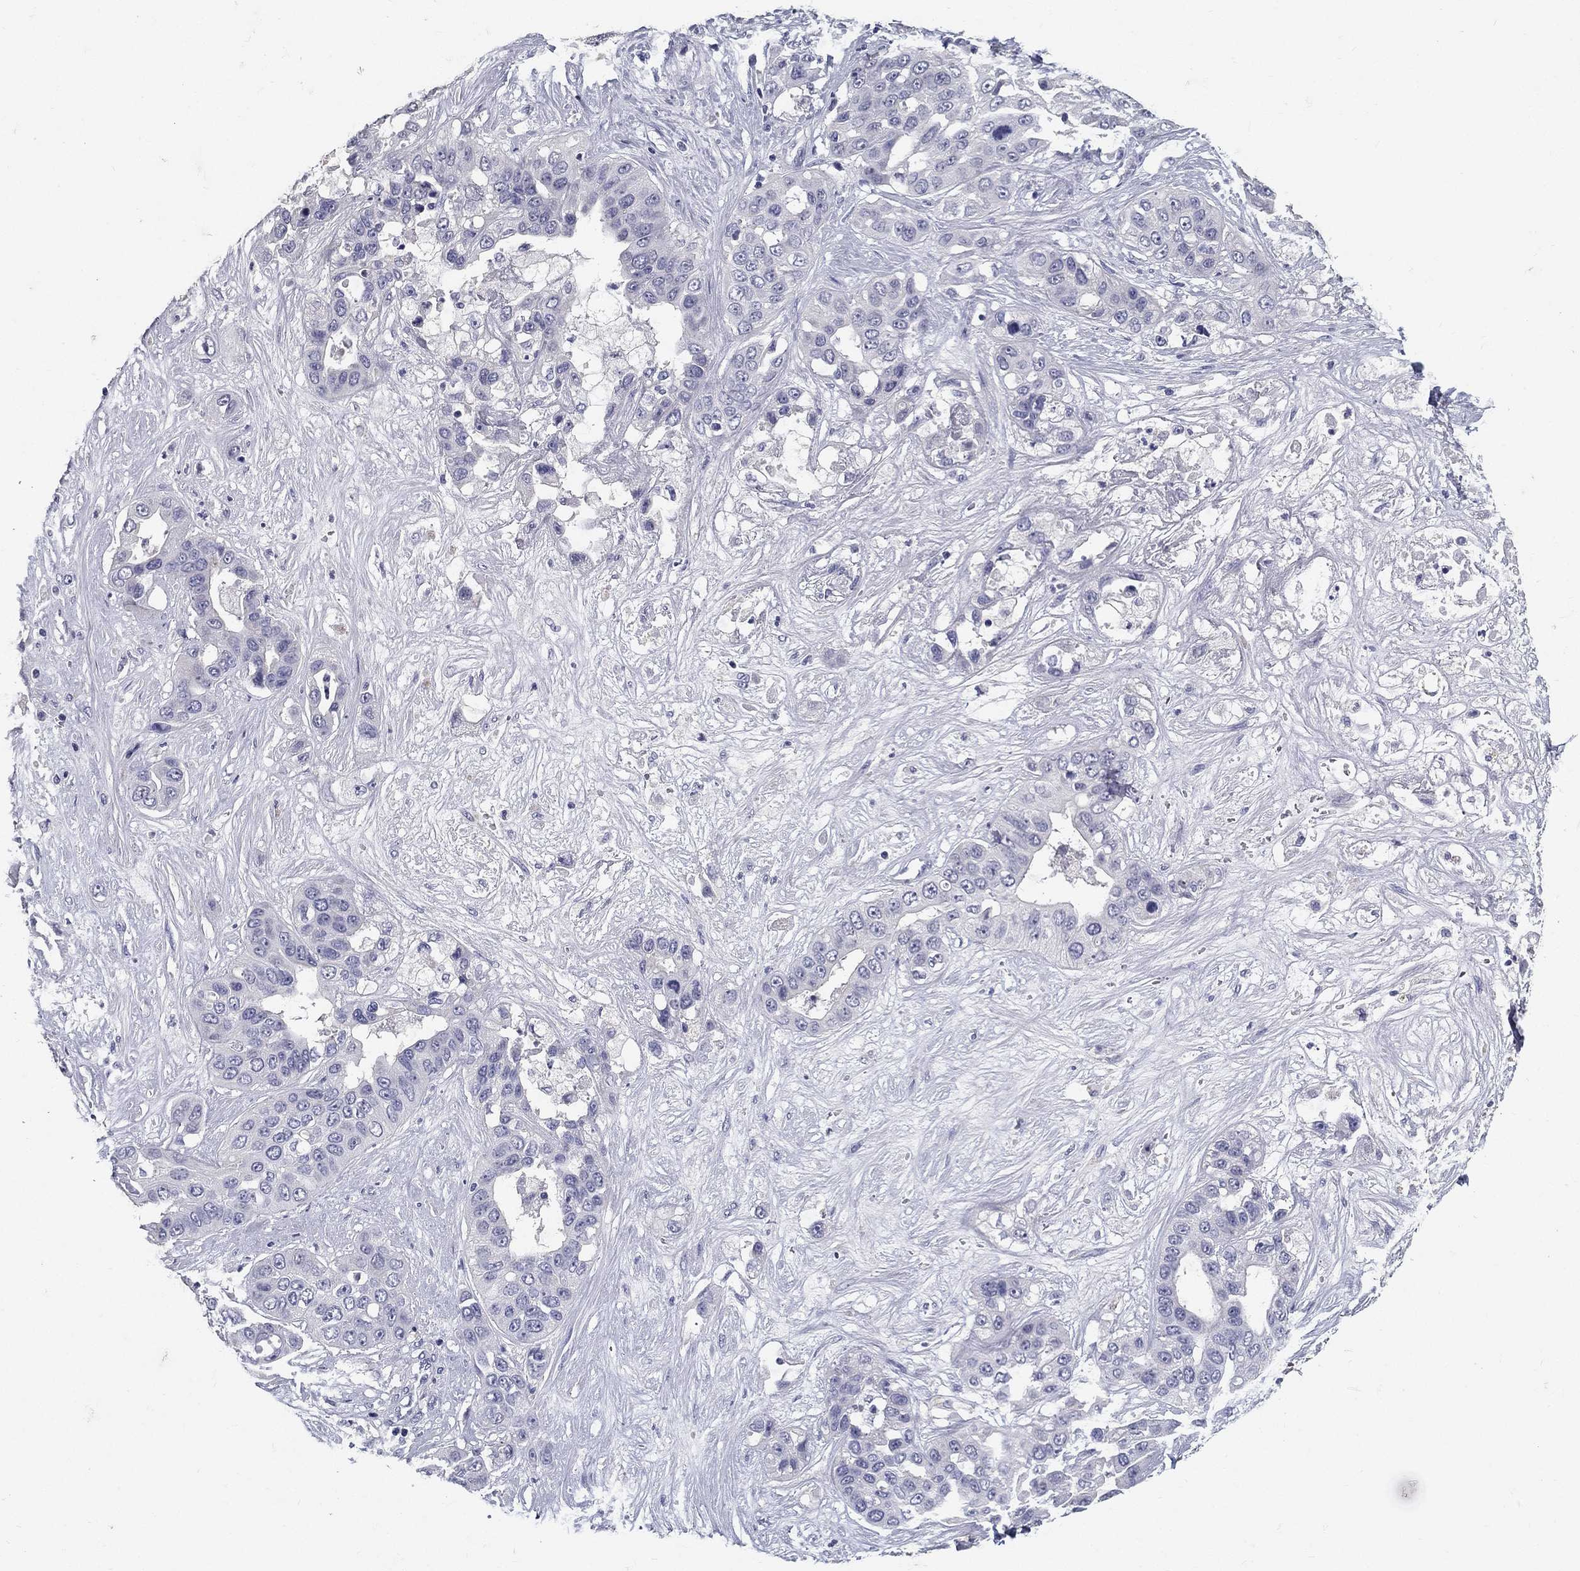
{"staining": {"intensity": "negative", "quantity": "none", "location": "none"}, "tissue": "liver cancer", "cell_type": "Tumor cells", "image_type": "cancer", "snomed": [{"axis": "morphology", "description": "Cholangiocarcinoma"}, {"axis": "topography", "description": "Liver"}], "caption": "A high-resolution image shows immunohistochemistry (IHC) staining of liver cancer (cholangiocarcinoma), which demonstrates no significant positivity in tumor cells. Brightfield microscopy of IHC stained with DAB (3,3'-diaminobenzidine) (brown) and hematoxylin (blue), captured at high magnification.", "gene": "POMC", "patient": {"sex": "female", "age": 52}}